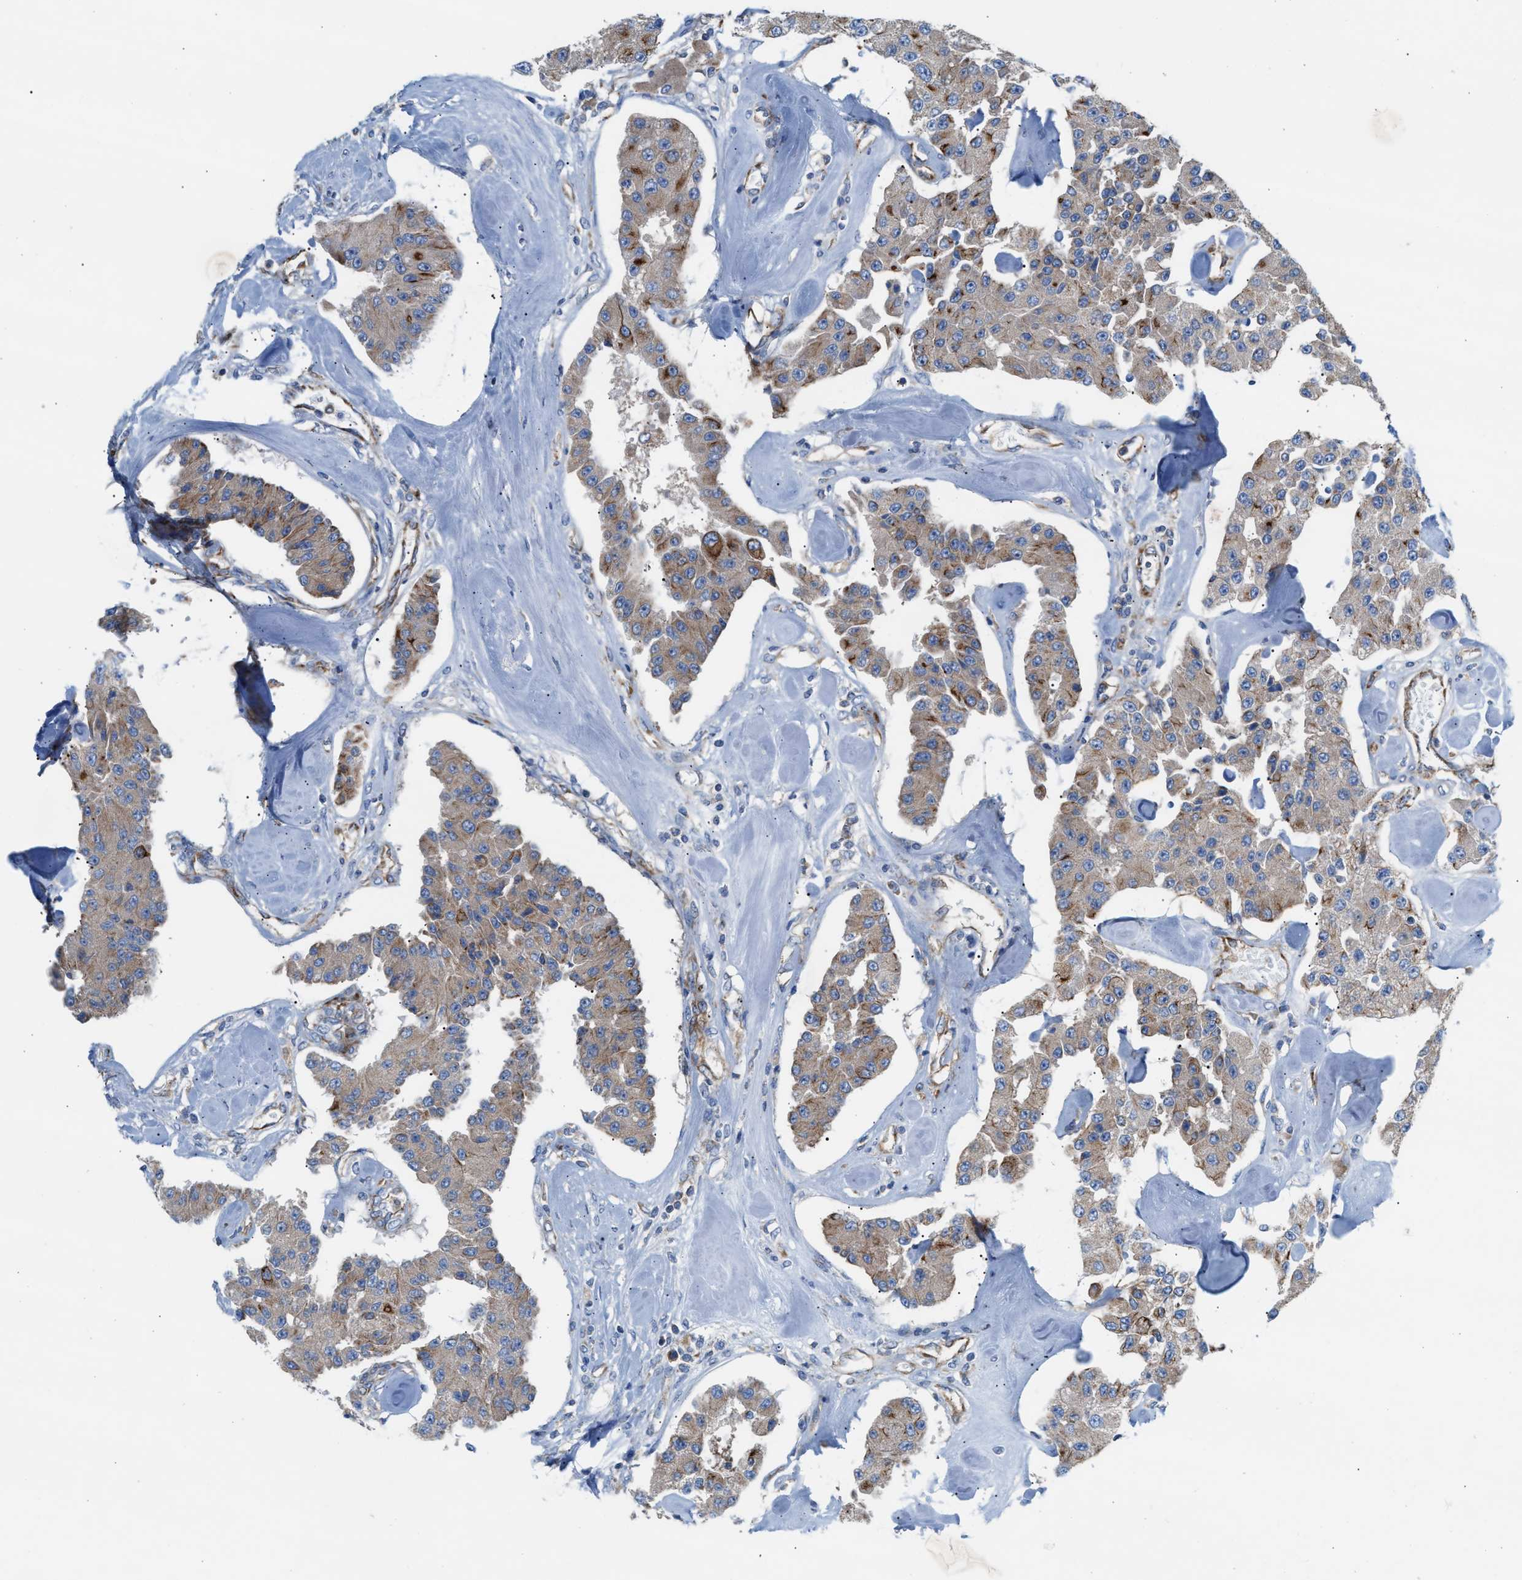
{"staining": {"intensity": "weak", "quantity": ">75%", "location": "cytoplasmic/membranous"}, "tissue": "carcinoid", "cell_type": "Tumor cells", "image_type": "cancer", "snomed": [{"axis": "morphology", "description": "Carcinoid, malignant, NOS"}, {"axis": "topography", "description": "Pancreas"}], "caption": "Carcinoid (malignant) was stained to show a protein in brown. There is low levels of weak cytoplasmic/membranous staining in about >75% of tumor cells. (DAB IHC, brown staining for protein, blue staining for nuclei).", "gene": "TBC1D15", "patient": {"sex": "male", "age": 41}}